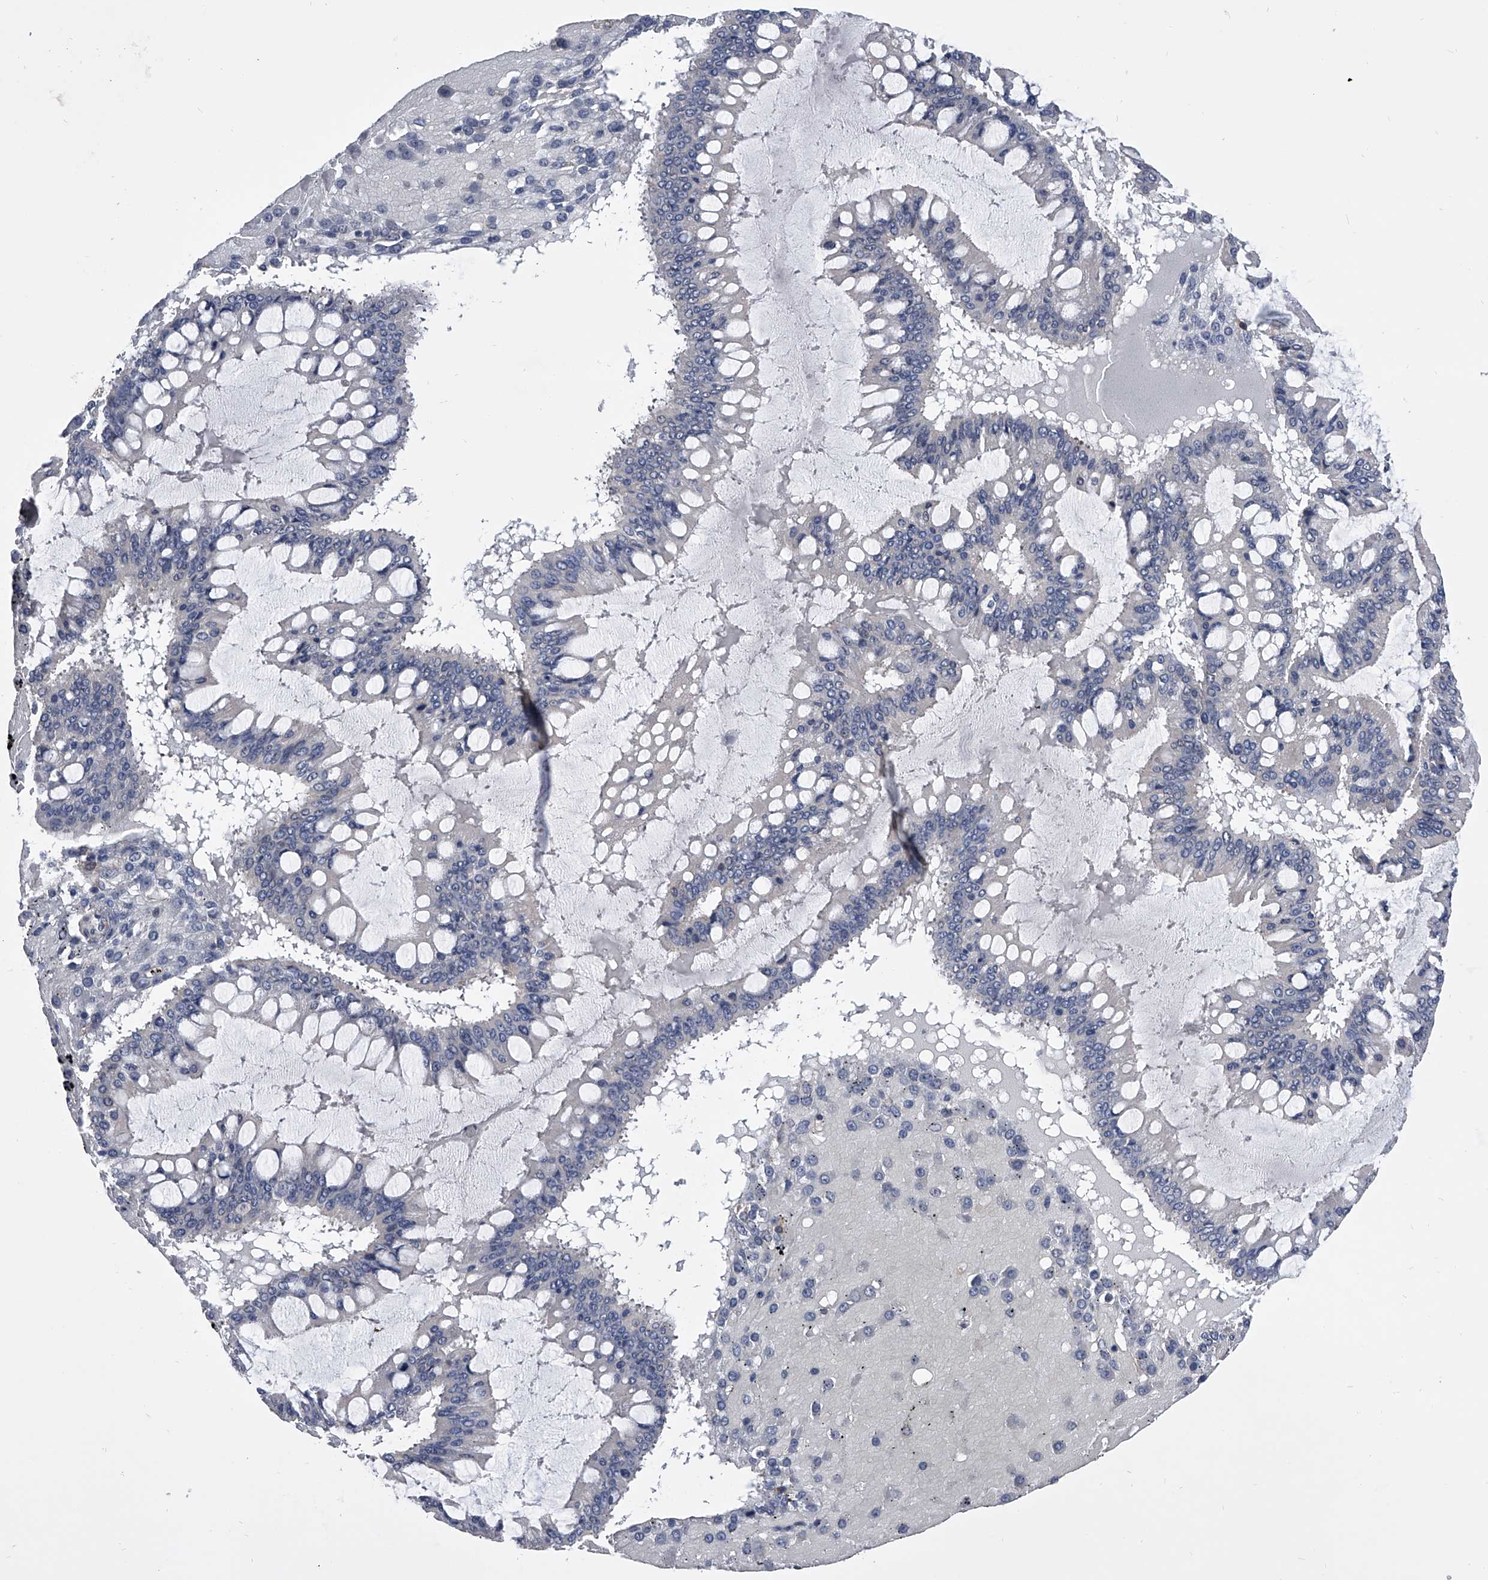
{"staining": {"intensity": "negative", "quantity": "none", "location": "none"}, "tissue": "ovarian cancer", "cell_type": "Tumor cells", "image_type": "cancer", "snomed": [{"axis": "morphology", "description": "Cystadenocarcinoma, mucinous, NOS"}, {"axis": "topography", "description": "Ovary"}], "caption": "This is an immunohistochemistry image of human mucinous cystadenocarcinoma (ovarian). There is no expression in tumor cells.", "gene": "MAP4K3", "patient": {"sex": "female", "age": 73}}